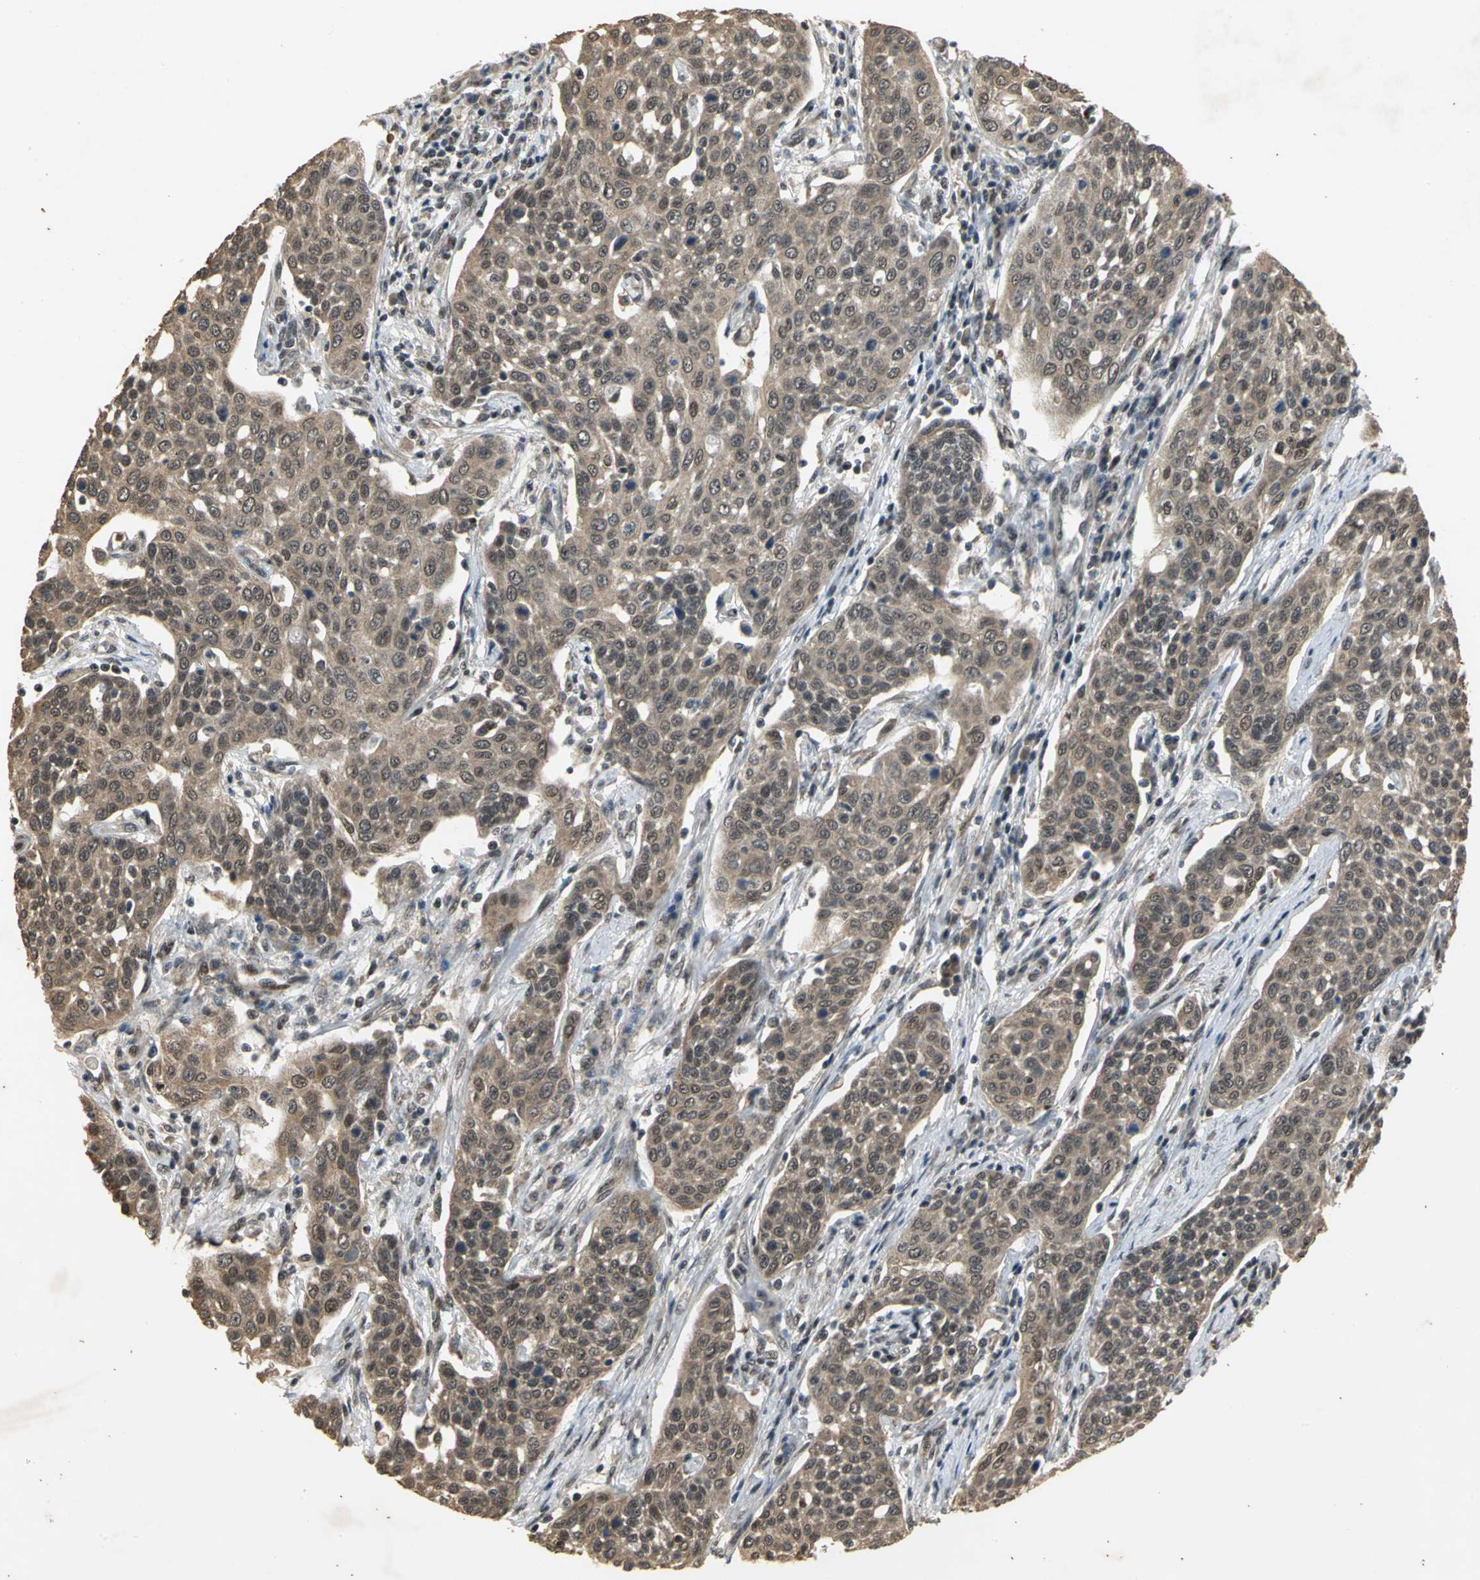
{"staining": {"intensity": "weak", "quantity": ">75%", "location": "cytoplasmic/membranous"}, "tissue": "cervical cancer", "cell_type": "Tumor cells", "image_type": "cancer", "snomed": [{"axis": "morphology", "description": "Squamous cell carcinoma, NOS"}, {"axis": "topography", "description": "Cervix"}], "caption": "Squamous cell carcinoma (cervical) tissue exhibits weak cytoplasmic/membranous expression in about >75% of tumor cells, visualized by immunohistochemistry. The staining was performed using DAB (3,3'-diaminobenzidine), with brown indicating positive protein expression. Nuclei are stained blue with hematoxylin.", "gene": "NOTCH3", "patient": {"sex": "female", "age": 34}}